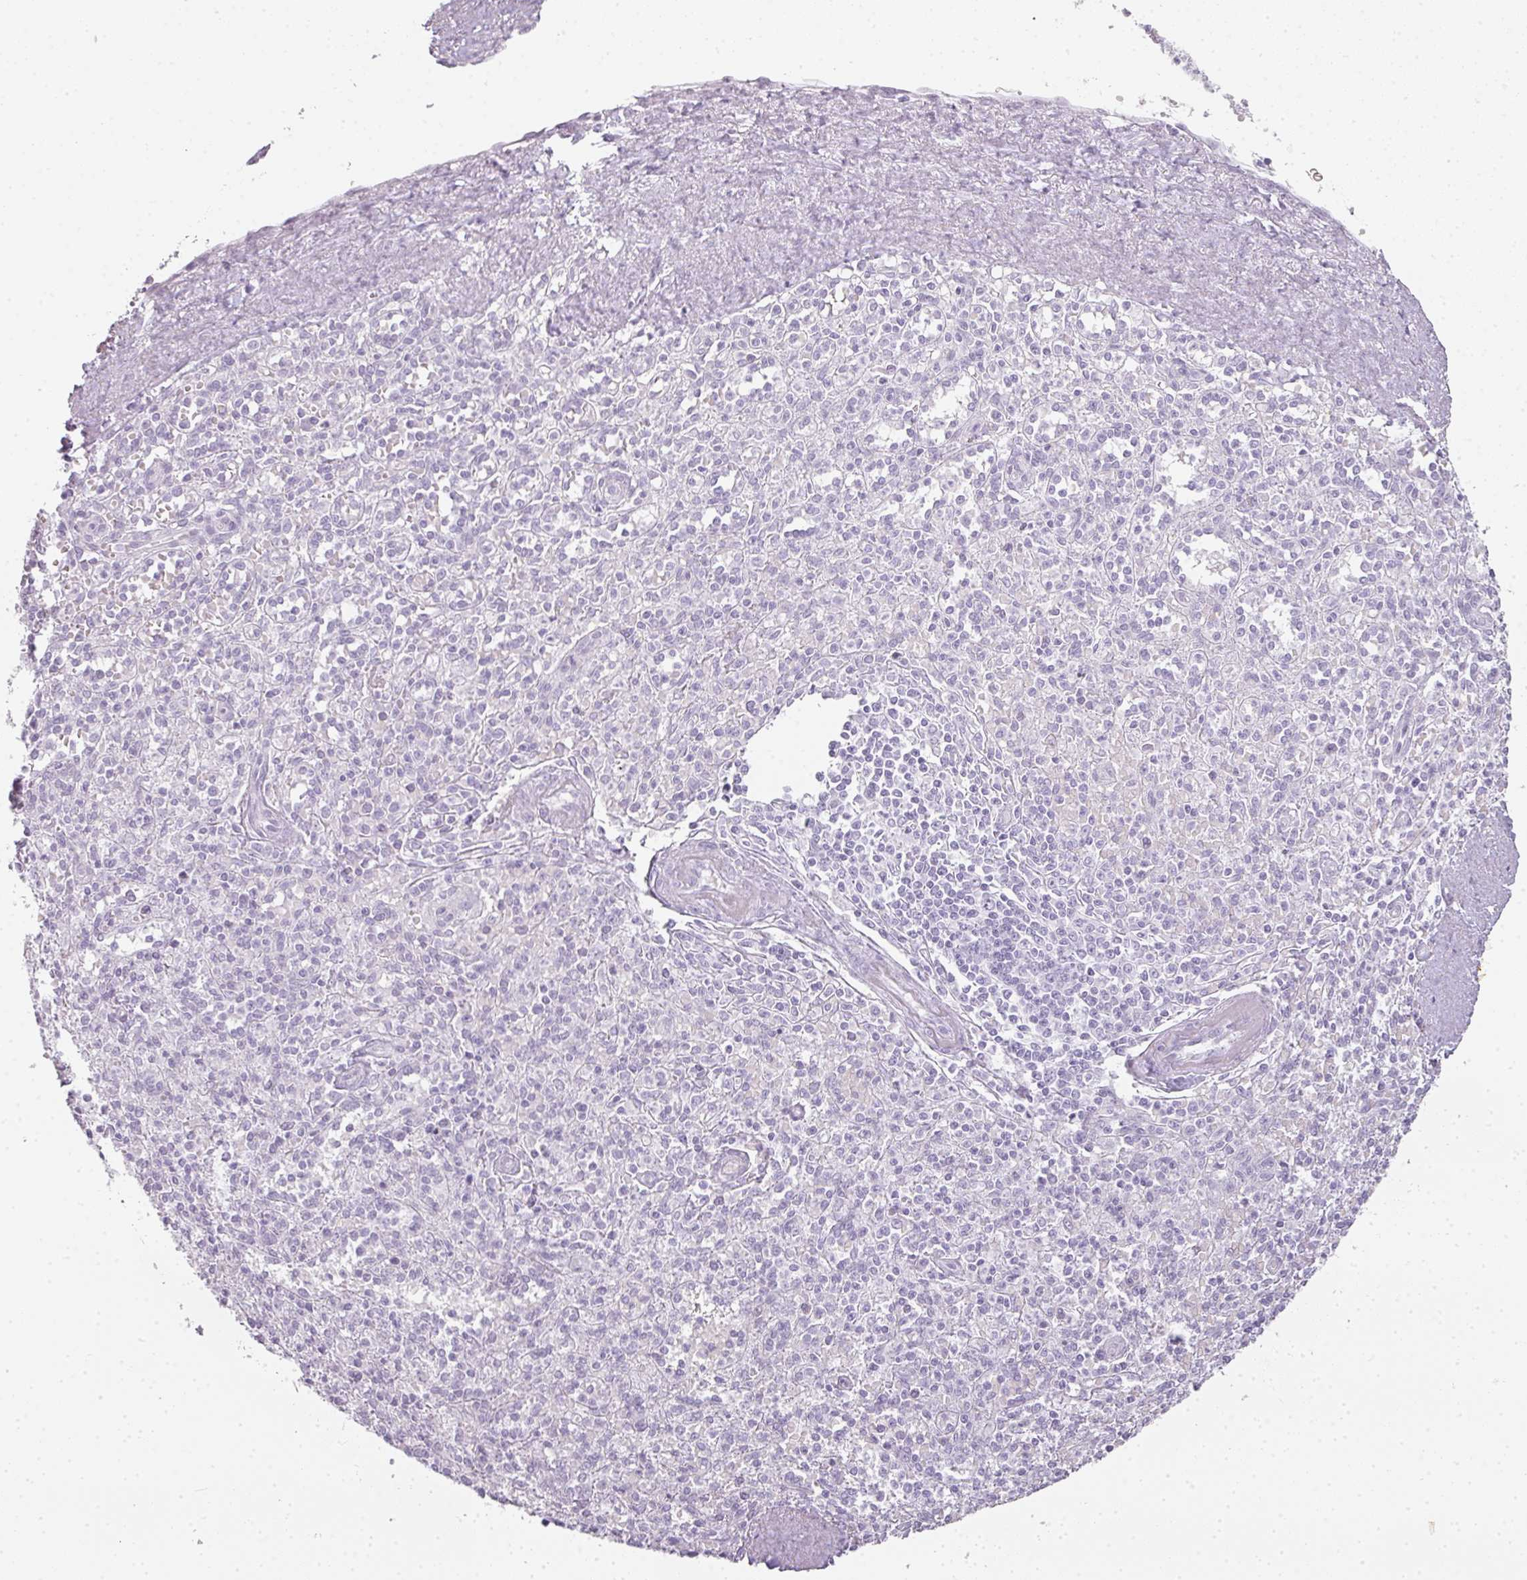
{"staining": {"intensity": "negative", "quantity": "none", "location": "none"}, "tissue": "spleen", "cell_type": "Cells in red pulp", "image_type": "normal", "snomed": [{"axis": "morphology", "description": "Normal tissue, NOS"}, {"axis": "topography", "description": "Spleen"}], "caption": "Micrograph shows no significant protein expression in cells in red pulp of normal spleen. (Brightfield microscopy of DAB immunohistochemistry at high magnification).", "gene": "RBMY1A1", "patient": {"sex": "female", "age": 70}}